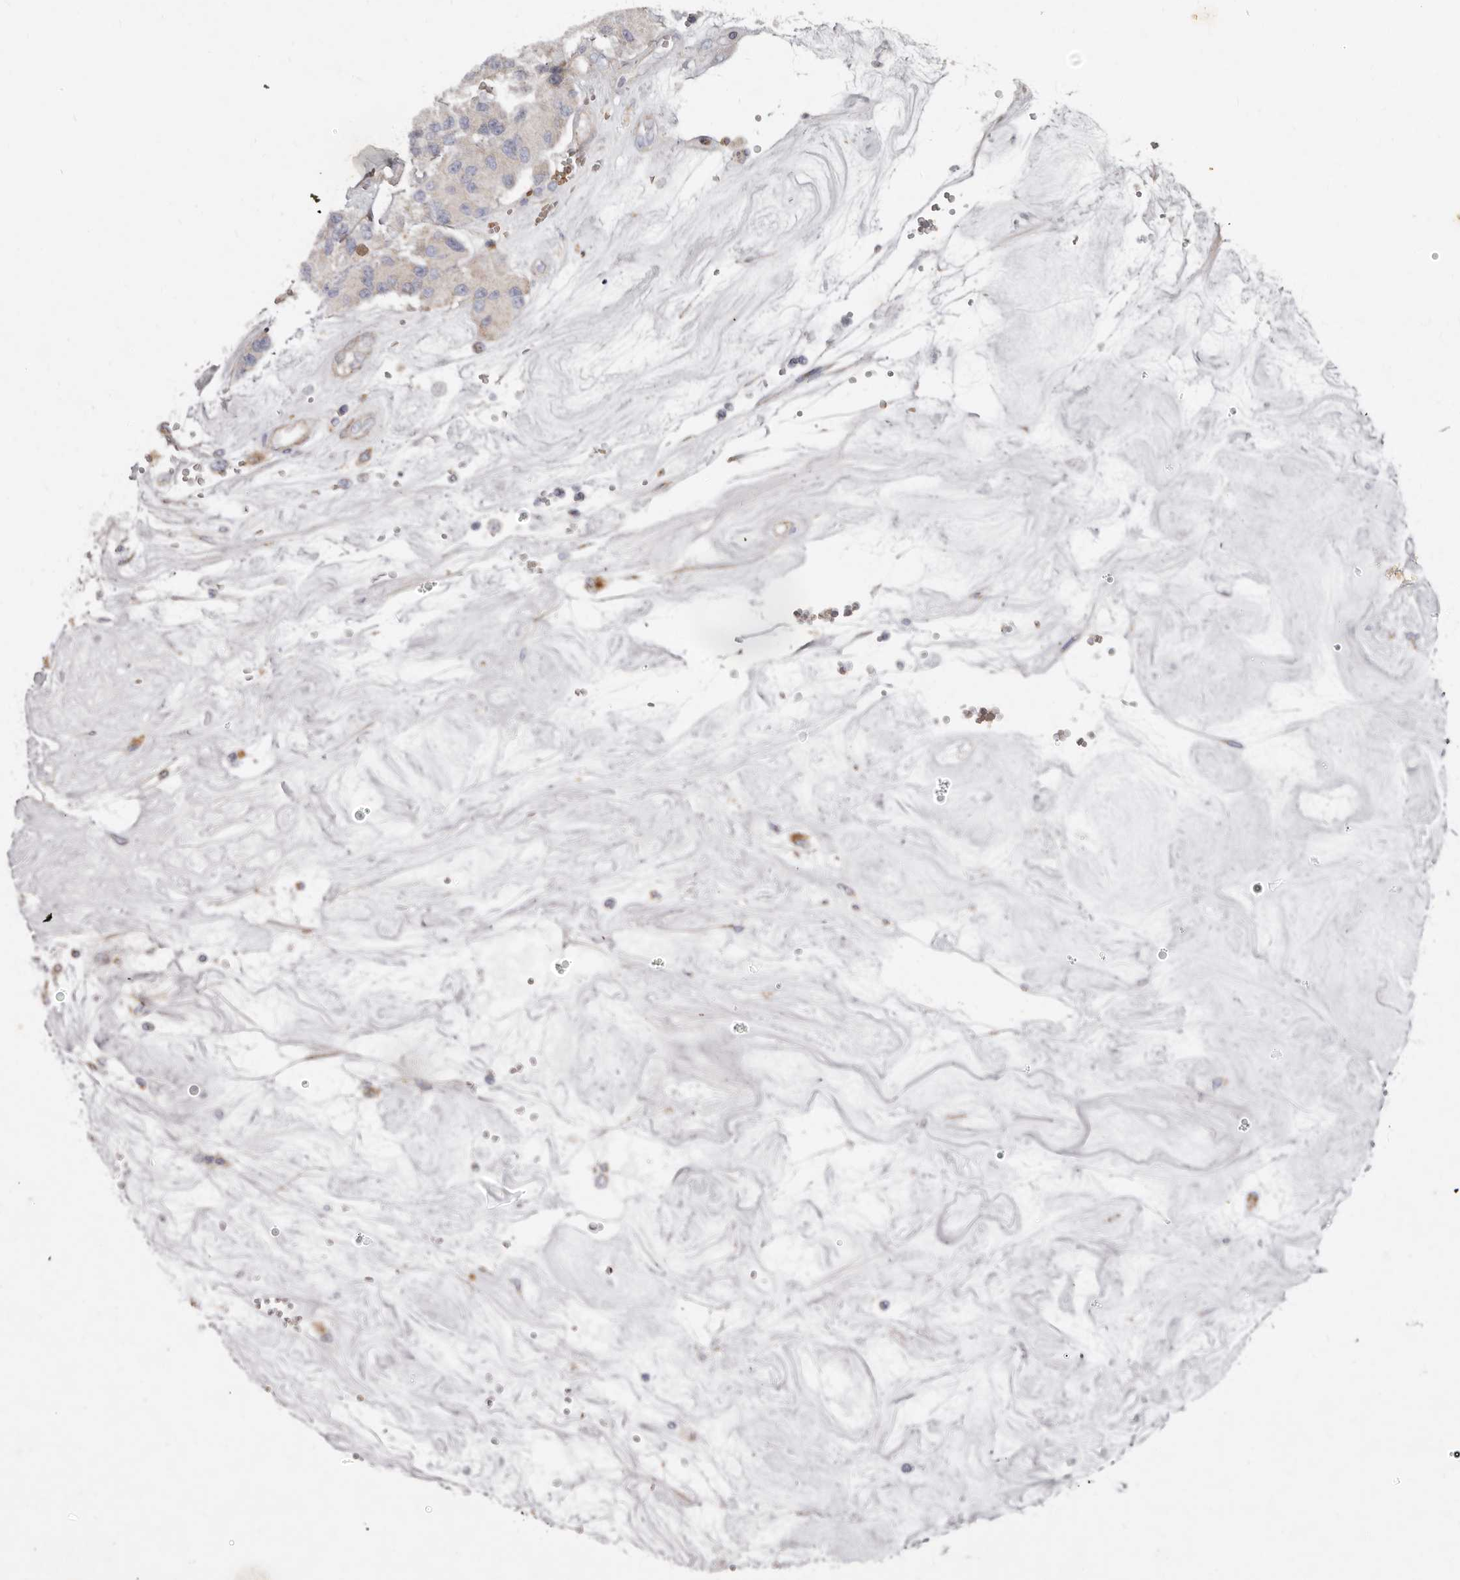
{"staining": {"intensity": "negative", "quantity": "none", "location": "none"}, "tissue": "carcinoid", "cell_type": "Tumor cells", "image_type": "cancer", "snomed": [{"axis": "morphology", "description": "Carcinoid, malignant, NOS"}, {"axis": "topography", "description": "Pancreas"}], "caption": "There is no significant expression in tumor cells of carcinoid (malignant). The staining is performed using DAB (3,3'-diaminobenzidine) brown chromogen with nuclei counter-stained in using hematoxylin.", "gene": "GOT1L1", "patient": {"sex": "male", "age": 41}}